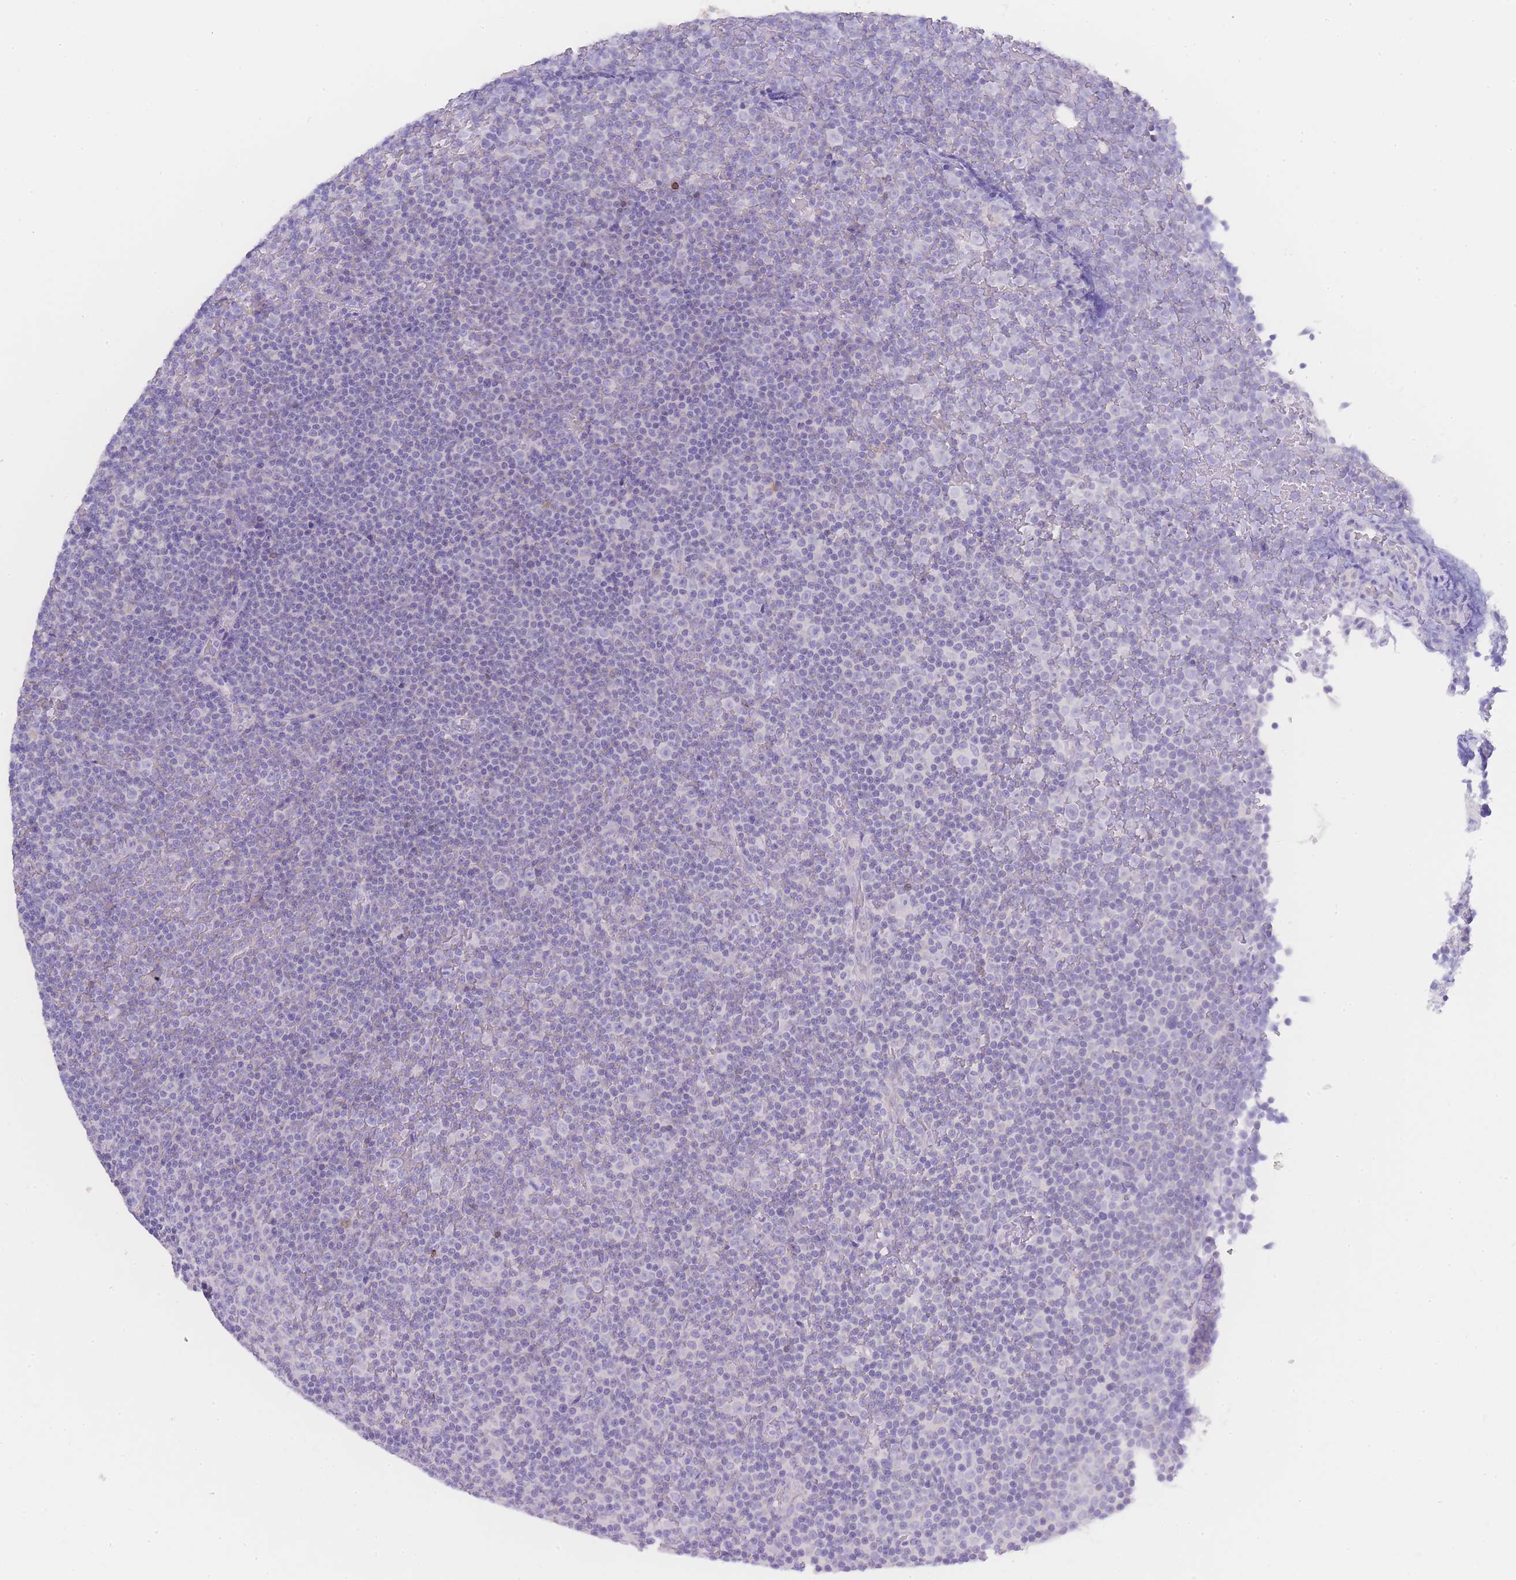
{"staining": {"intensity": "negative", "quantity": "none", "location": "none"}, "tissue": "lymphoma", "cell_type": "Tumor cells", "image_type": "cancer", "snomed": [{"axis": "morphology", "description": "Malignant lymphoma, non-Hodgkin's type, Low grade"}, {"axis": "topography", "description": "Lymph node"}], "caption": "Immunohistochemical staining of human lymphoma exhibits no significant staining in tumor cells.", "gene": "LZTFL1", "patient": {"sex": "female", "age": 67}}